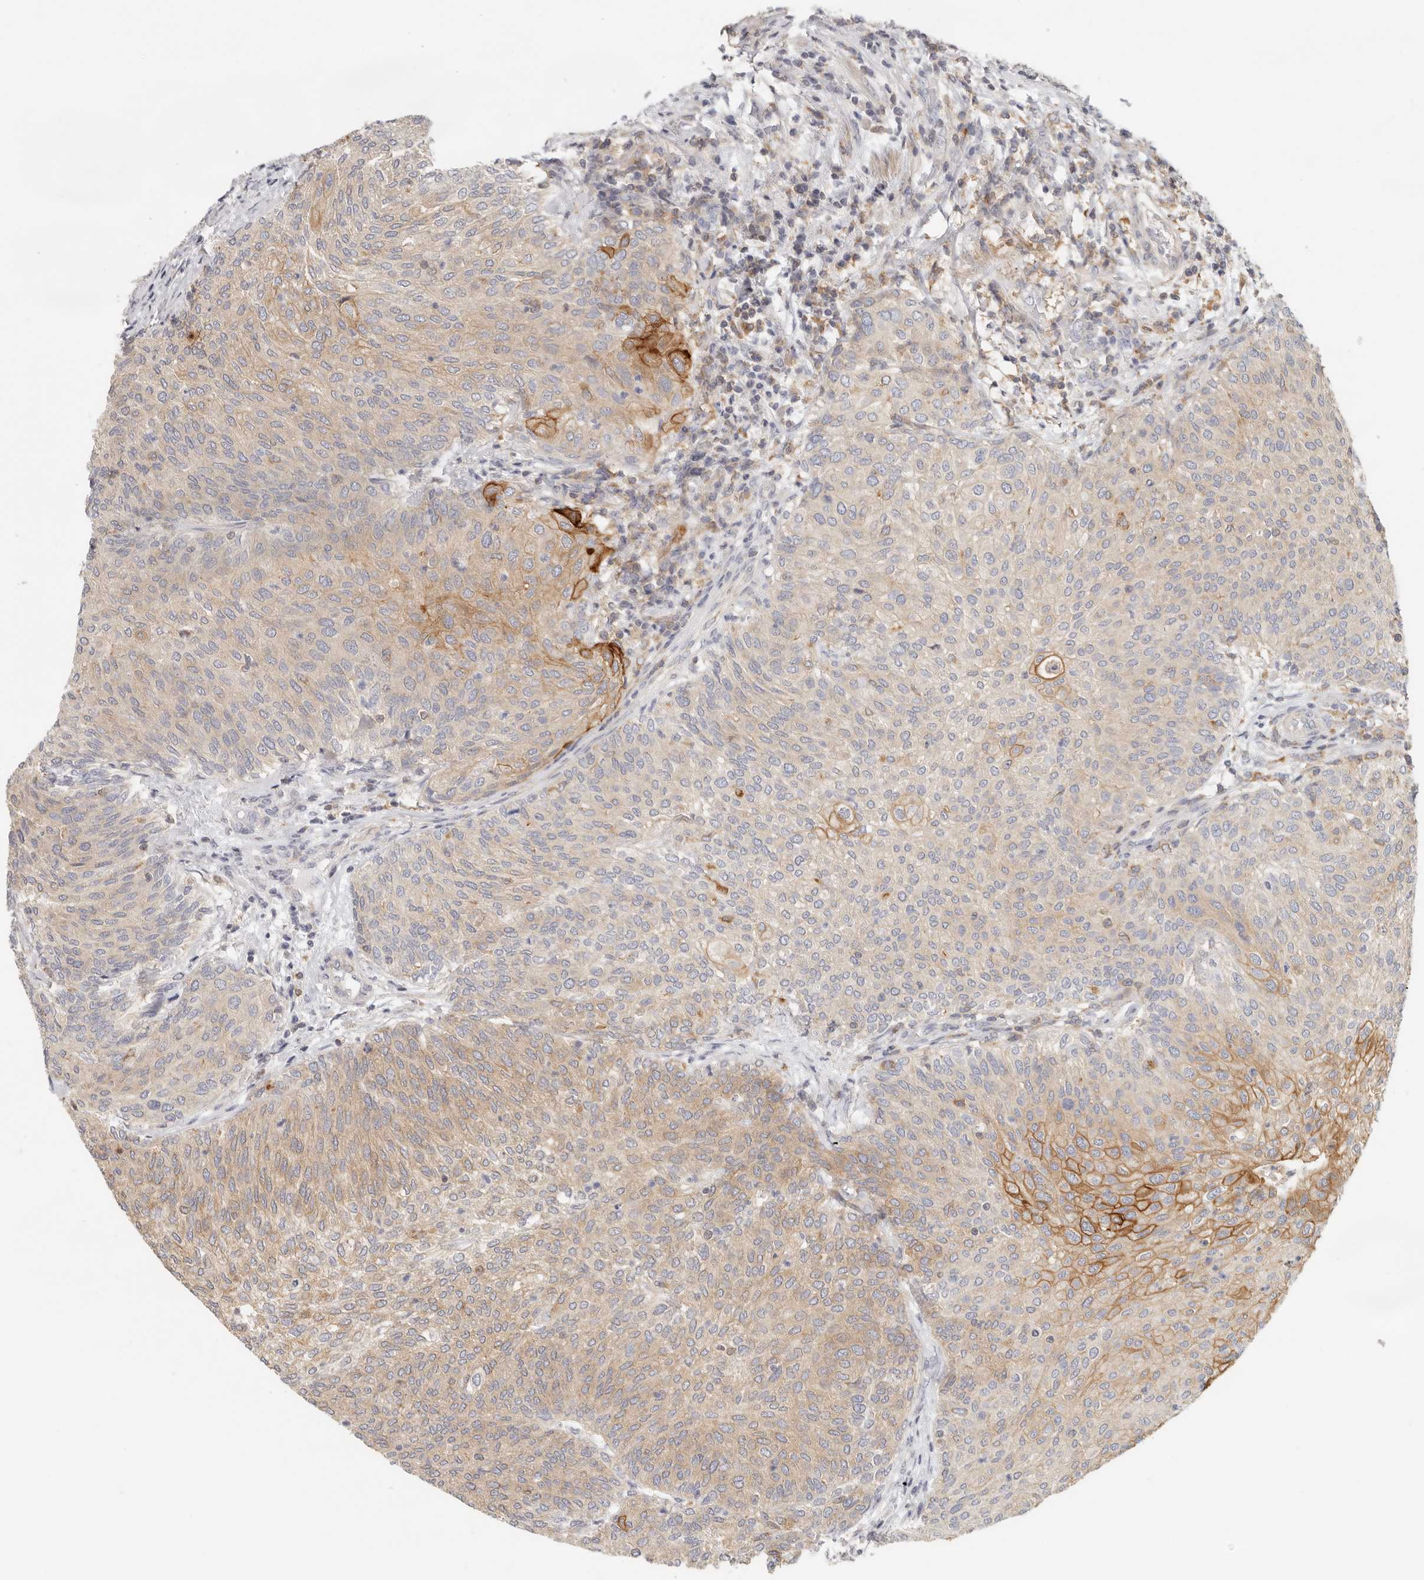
{"staining": {"intensity": "moderate", "quantity": "25%-75%", "location": "cytoplasmic/membranous"}, "tissue": "urothelial cancer", "cell_type": "Tumor cells", "image_type": "cancer", "snomed": [{"axis": "morphology", "description": "Urothelial carcinoma, Low grade"}, {"axis": "topography", "description": "Urinary bladder"}], "caption": "Tumor cells show moderate cytoplasmic/membranous expression in approximately 25%-75% of cells in urothelial cancer.", "gene": "ANXA9", "patient": {"sex": "female", "age": 79}}